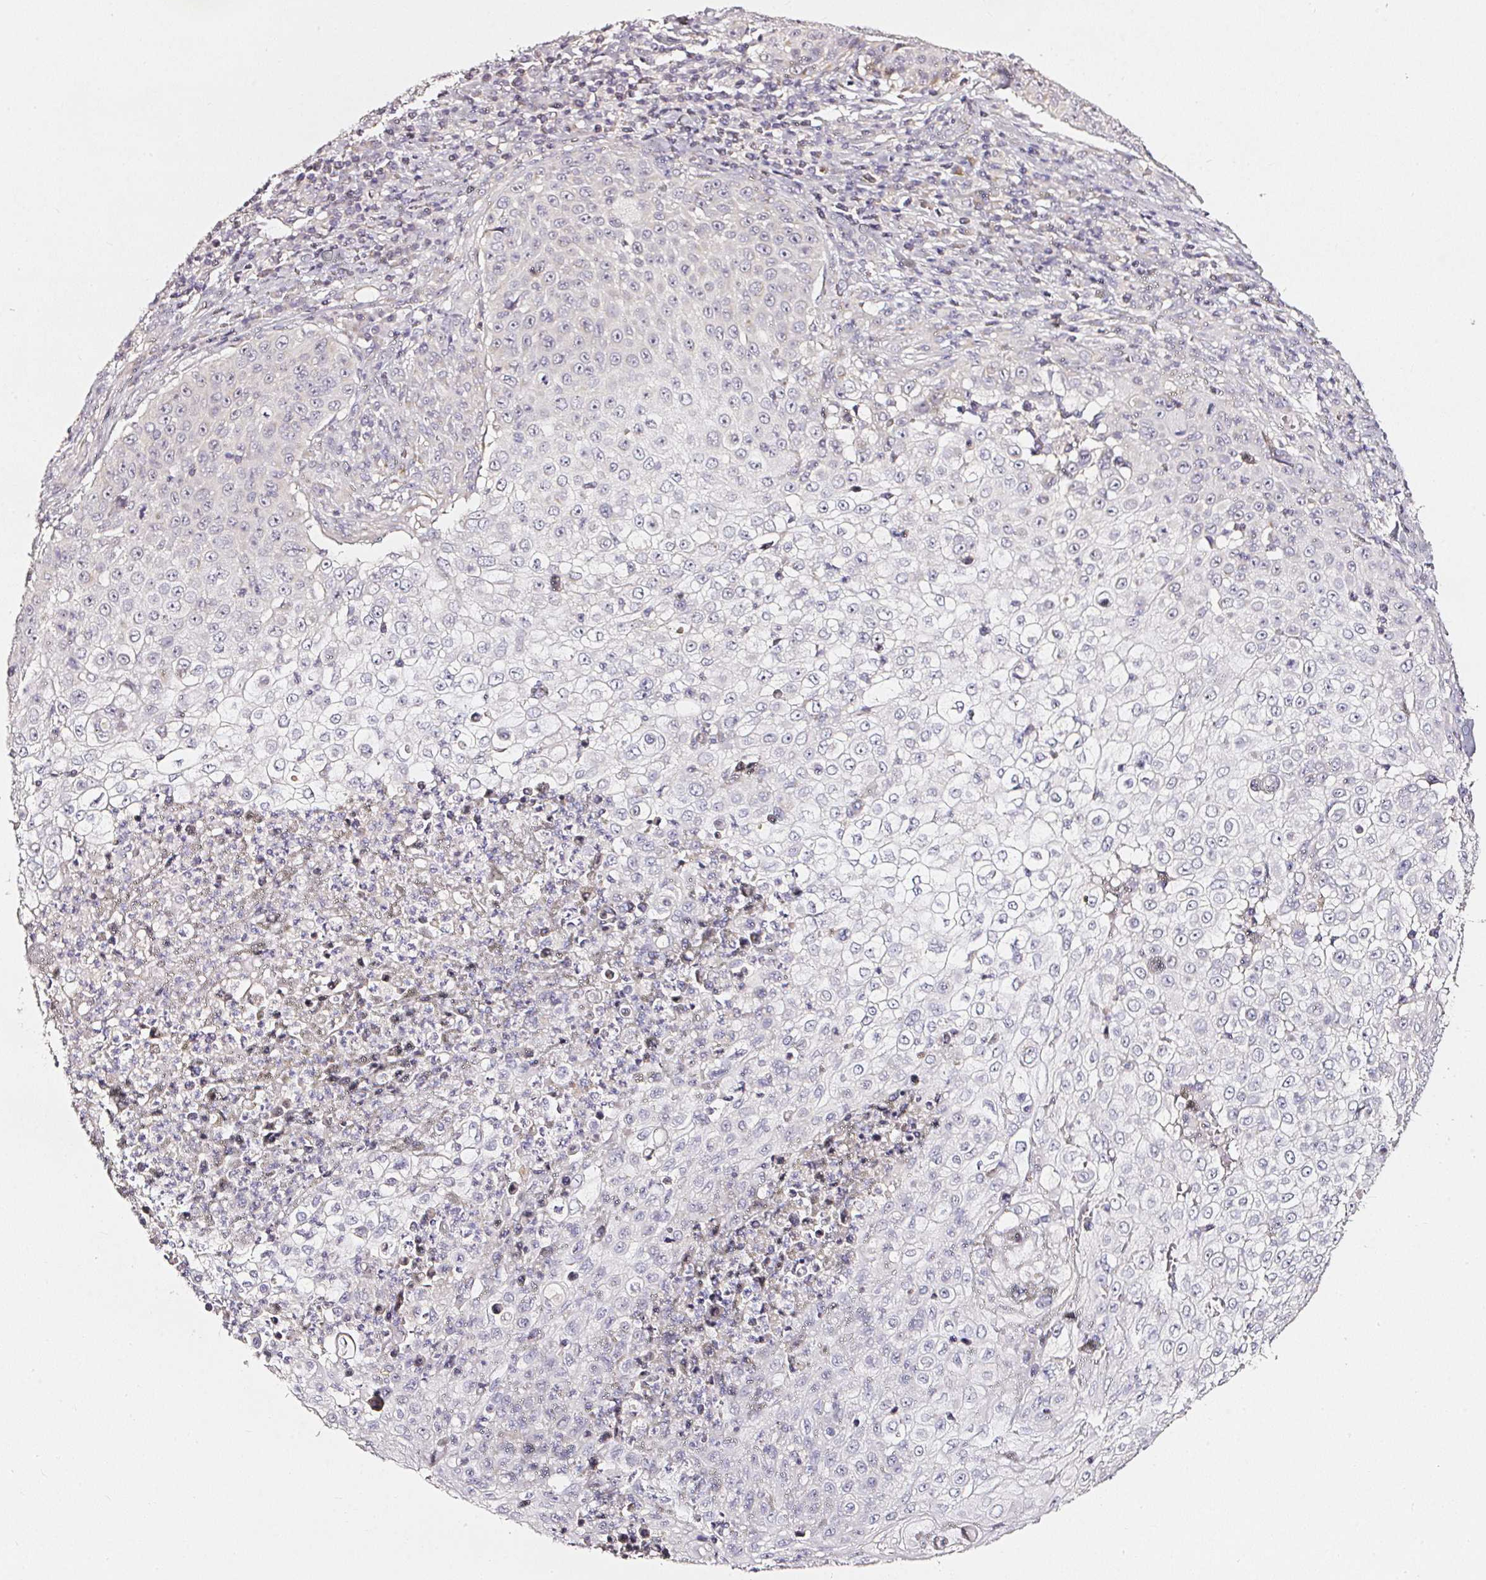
{"staining": {"intensity": "negative", "quantity": "none", "location": "none"}, "tissue": "skin cancer", "cell_type": "Tumor cells", "image_type": "cancer", "snomed": [{"axis": "morphology", "description": "Squamous cell carcinoma, NOS"}, {"axis": "topography", "description": "Skin"}], "caption": "IHC image of skin cancer (squamous cell carcinoma) stained for a protein (brown), which displays no positivity in tumor cells.", "gene": "NTRK1", "patient": {"sex": "male", "age": 24}}